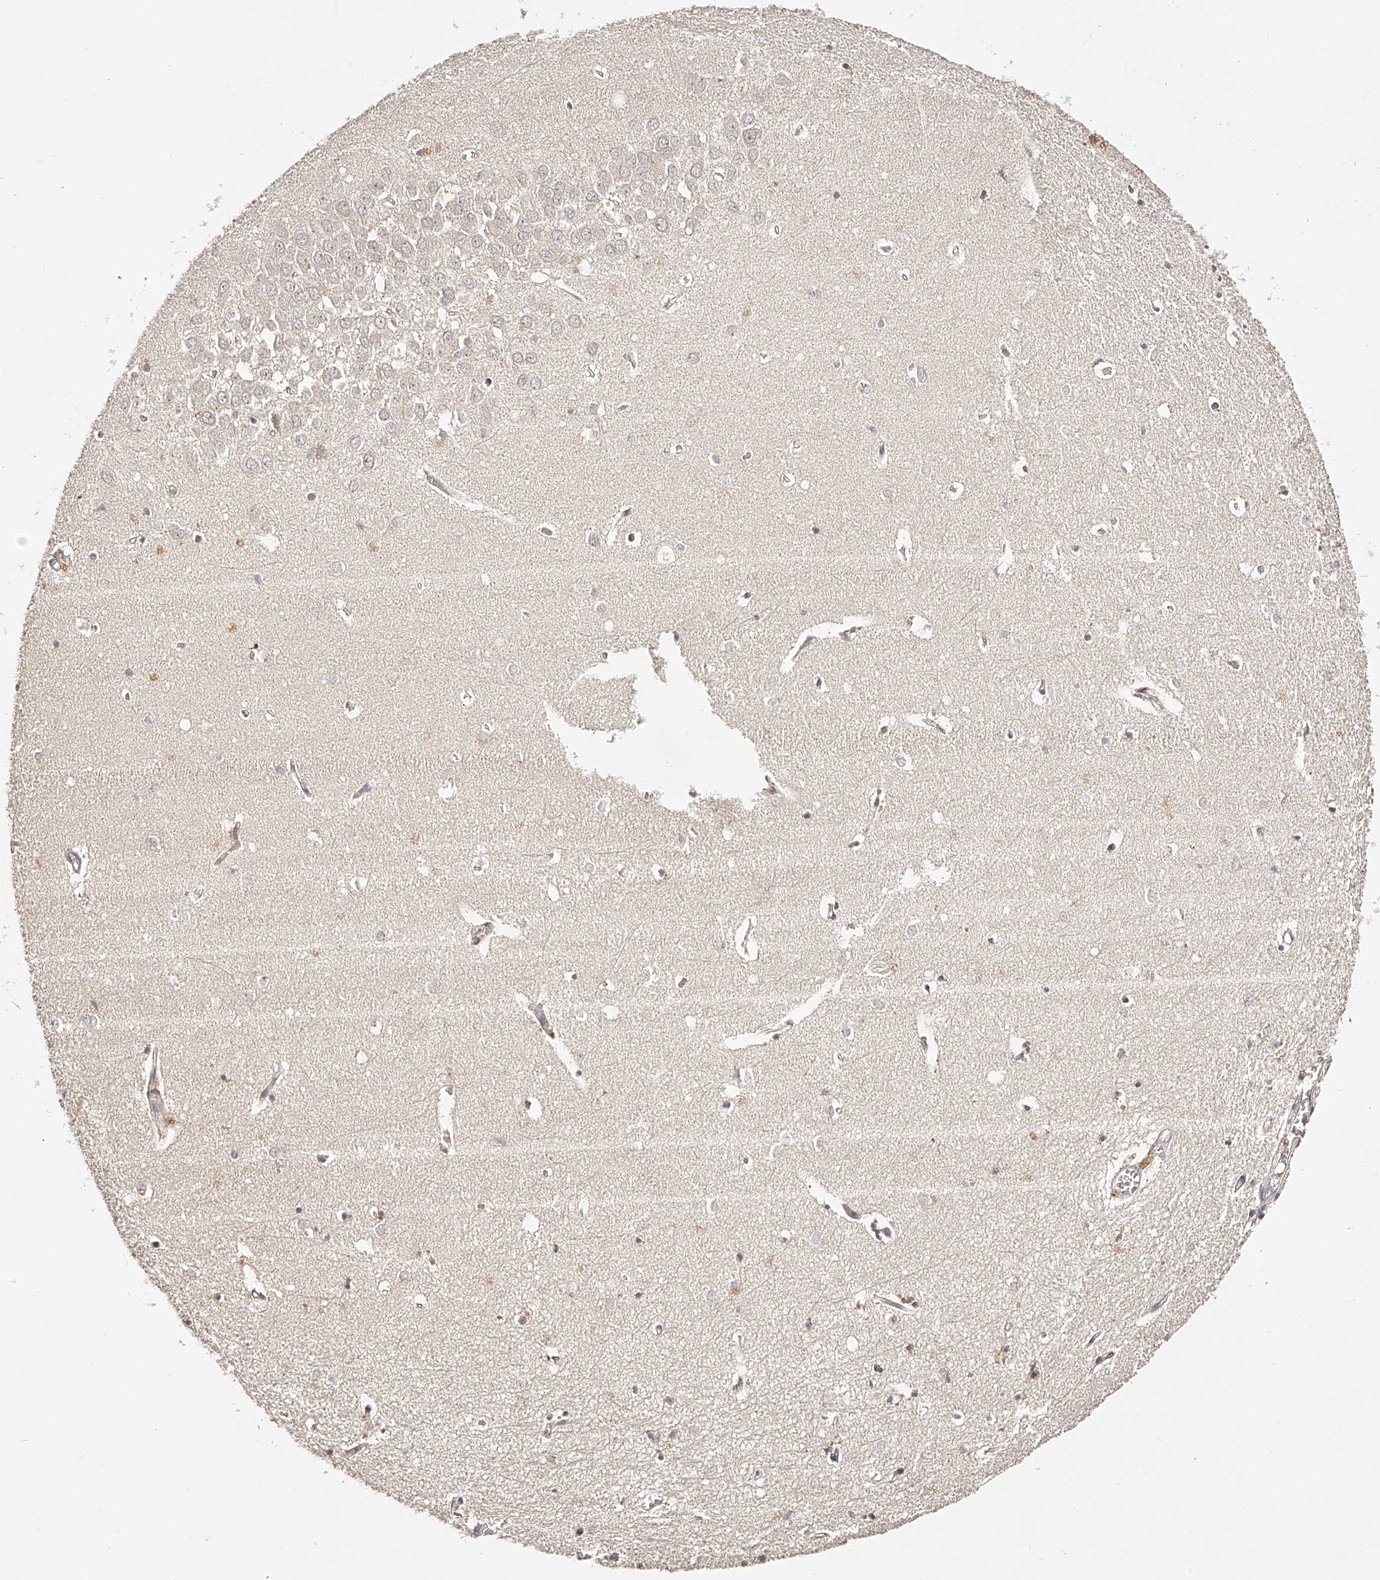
{"staining": {"intensity": "weak", "quantity": "<25%", "location": "cytoplasmic/membranous"}, "tissue": "hippocampus", "cell_type": "Glial cells", "image_type": "normal", "snomed": [{"axis": "morphology", "description": "Normal tissue, NOS"}, {"axis": "topography", "description": "Hippocampus"}], "caption": "A histopathology image of human hippocampus is negative for staining in glial cells. The staining is performed using DAB (3,3'-diaminobenzidine) brown chromogen with nuclei counter-stained in using hematoxylin.", "gene": "ZNF789", "patient": {"sex": "female", "age": 64}}